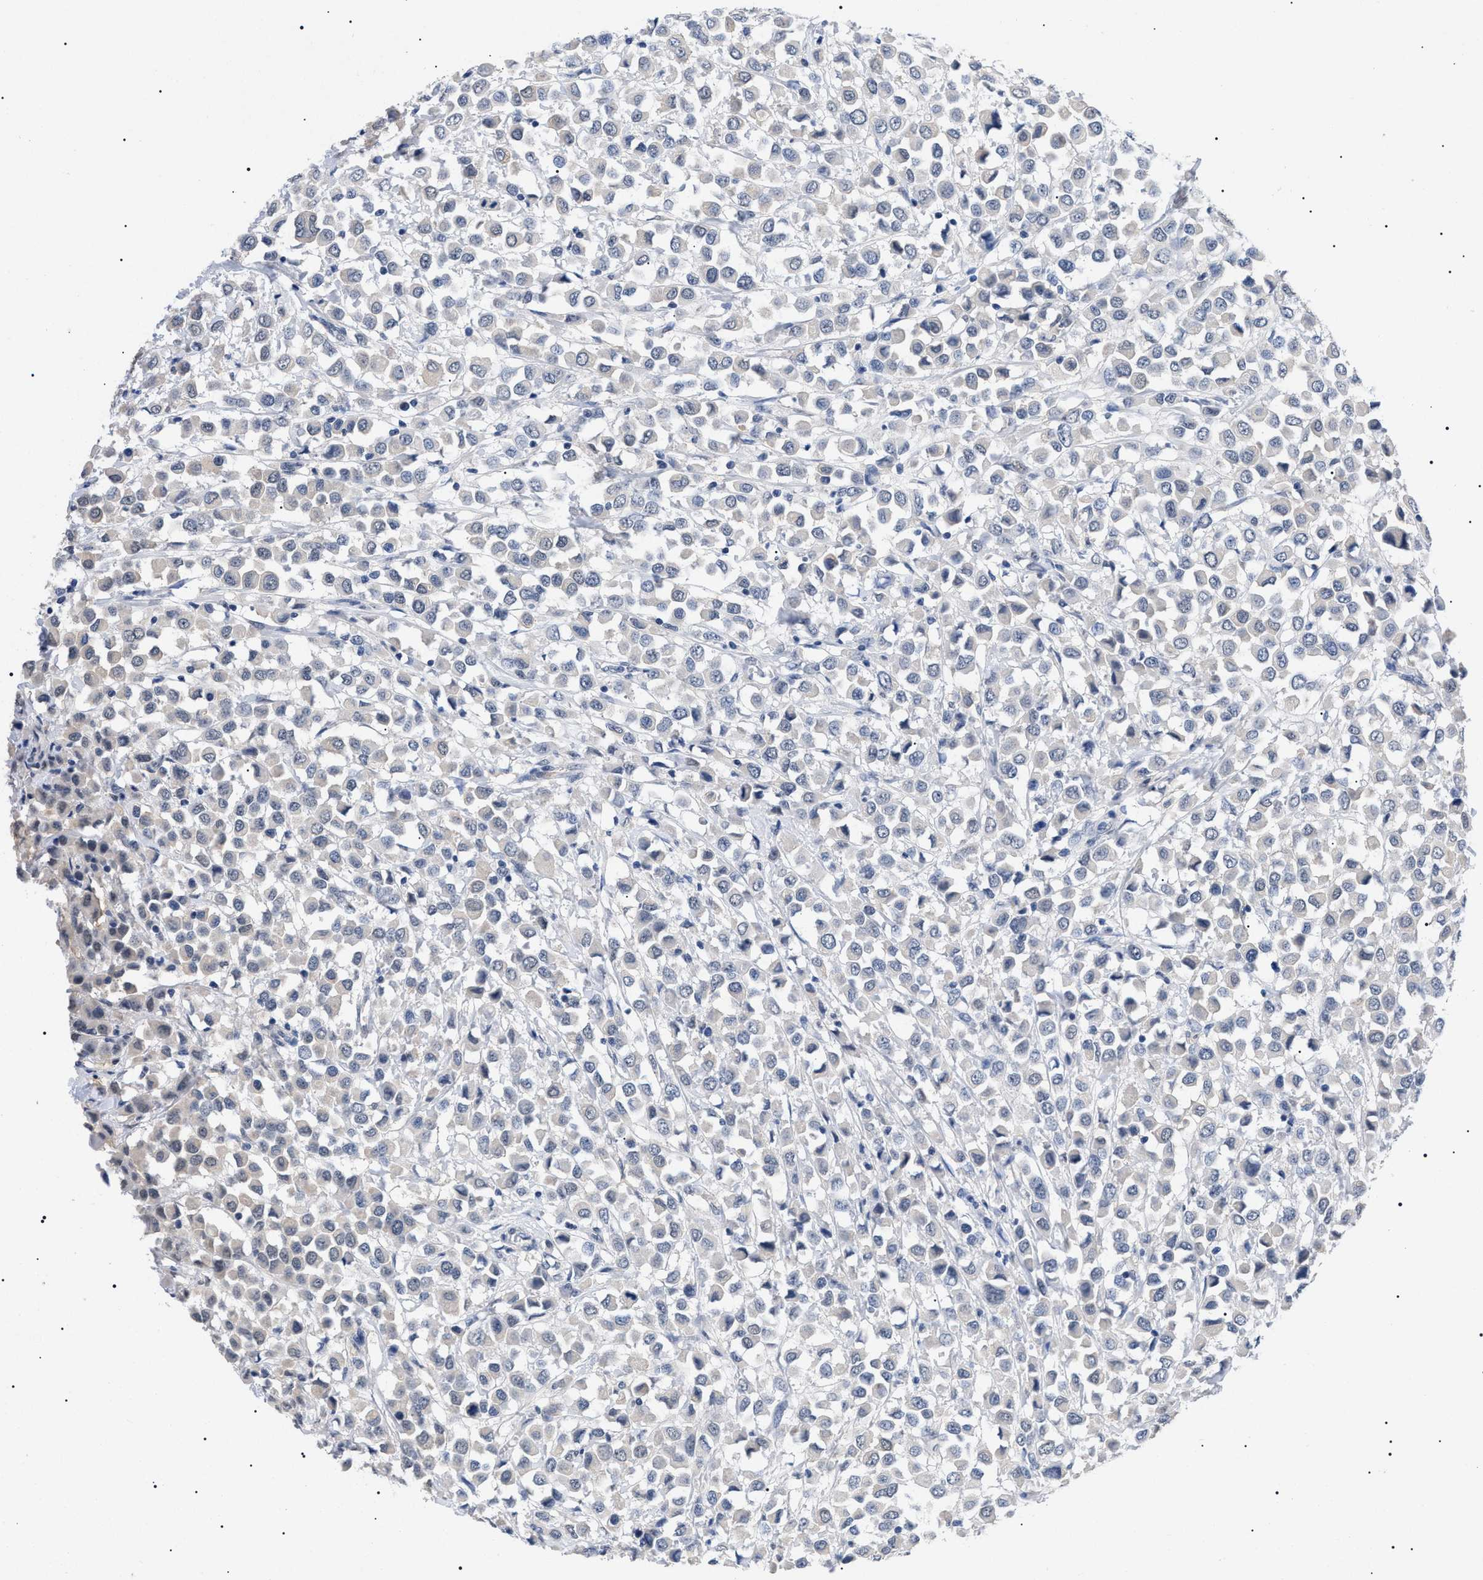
{"staining": {"intensity": "negative", "quantity": "none", "location": "none"}, "tissue": "breast cancer", "cell_type": "Tumor cells", "image_type": "cancer", "snomed": [{"axis": "morphology", "description": "Duct carcinoma"}, {"axis": "topography", "description": "Breast"}], "caption": "There is no significant expression in tumor cells of breast intraductal carcinoma.", "gene": "PRRT2", "patient": {"sex": "female", "age": 61}}